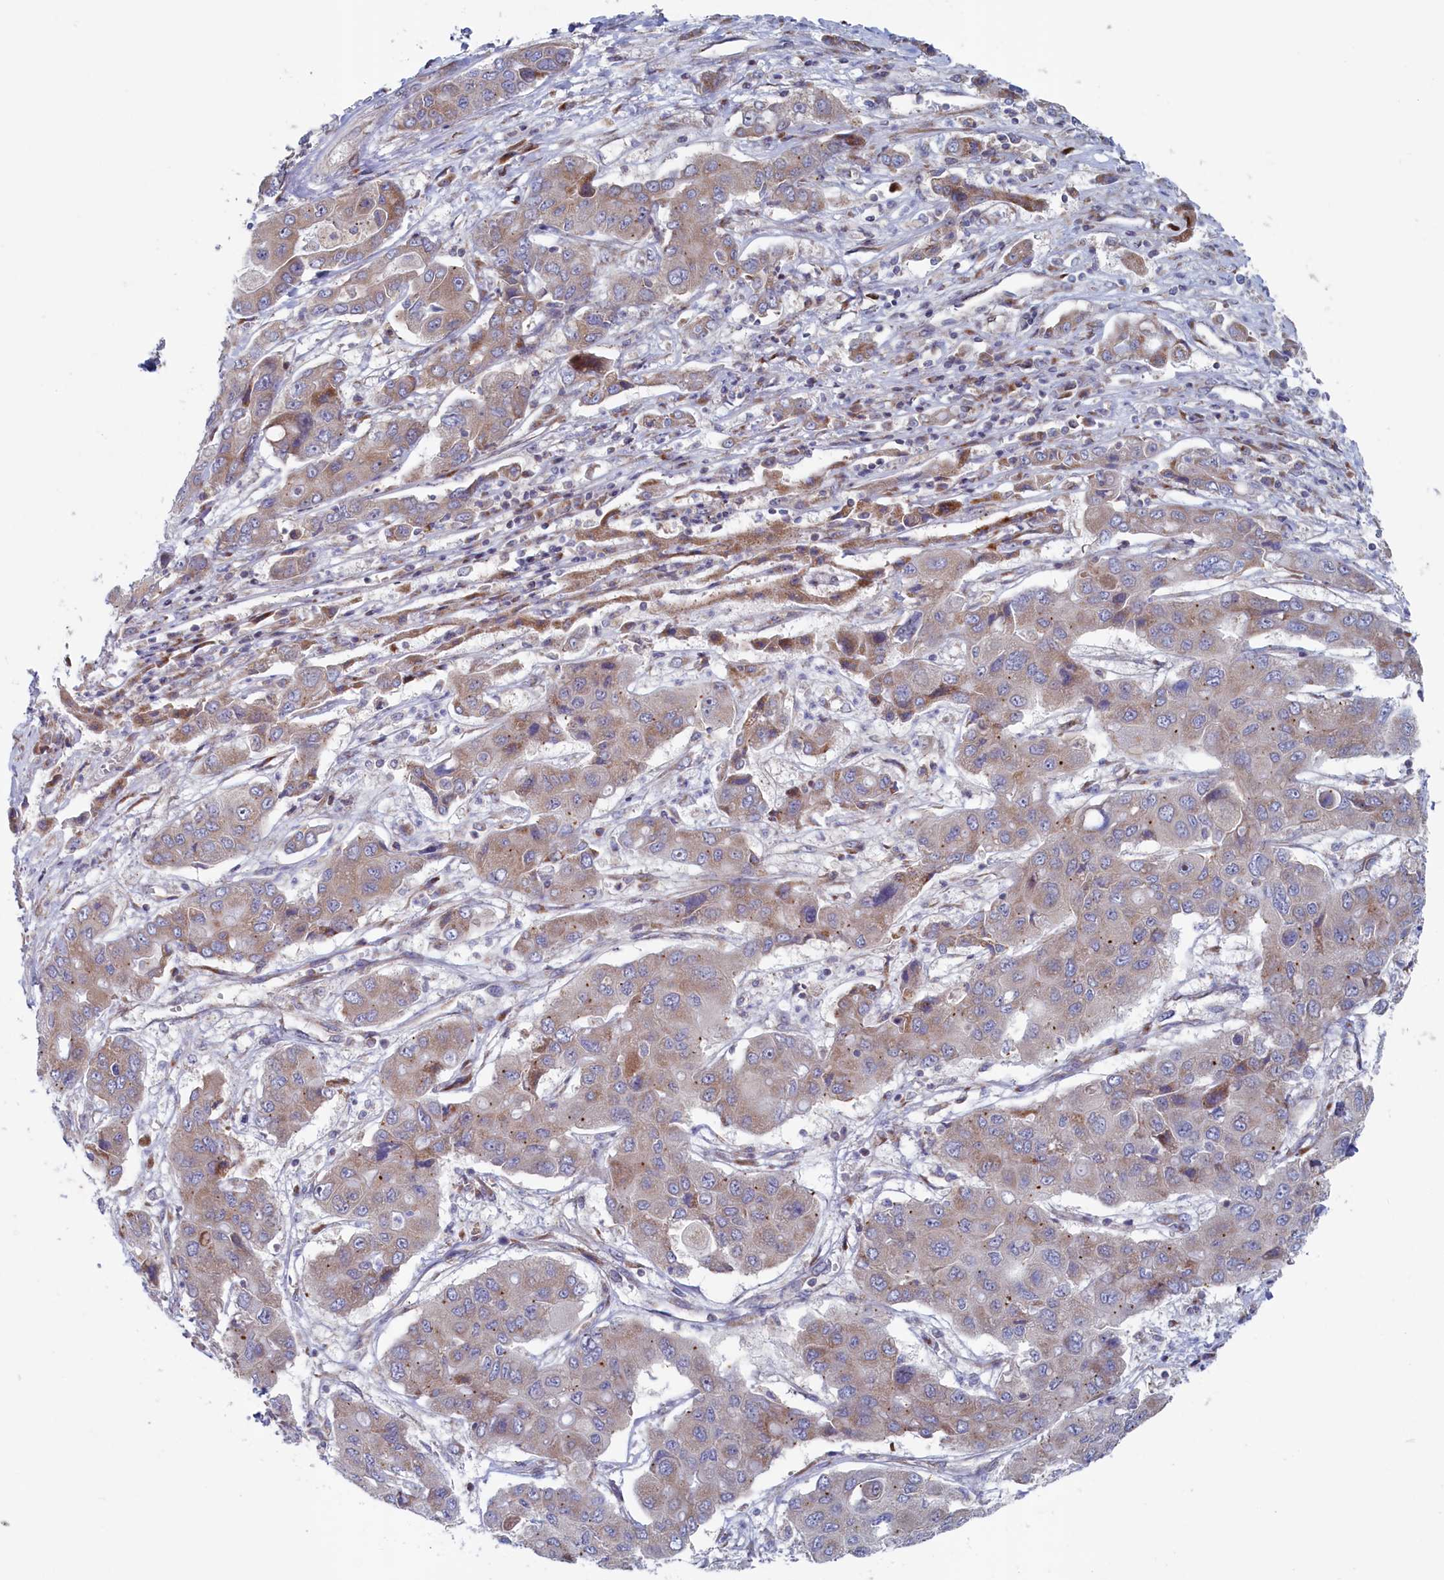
{"staining": {"intensity": "weak", "quantity": "<25%", "location": "cytoplasmic/membranous"}, "tissue": "liver cancer", "cell_type": "Tumor cells", "image_type": "cancer", "snomed": [{"axis": "morphology", "description": "Cholangiocarcinoma"}, {"axis": "topography", "description": "Liver"}], "caption": "There is no significant positivity in tumor cells of liver cholangiocarcinoma.", "gene": "MTFMT", "patient": {"sex": "male", "age": 67}}